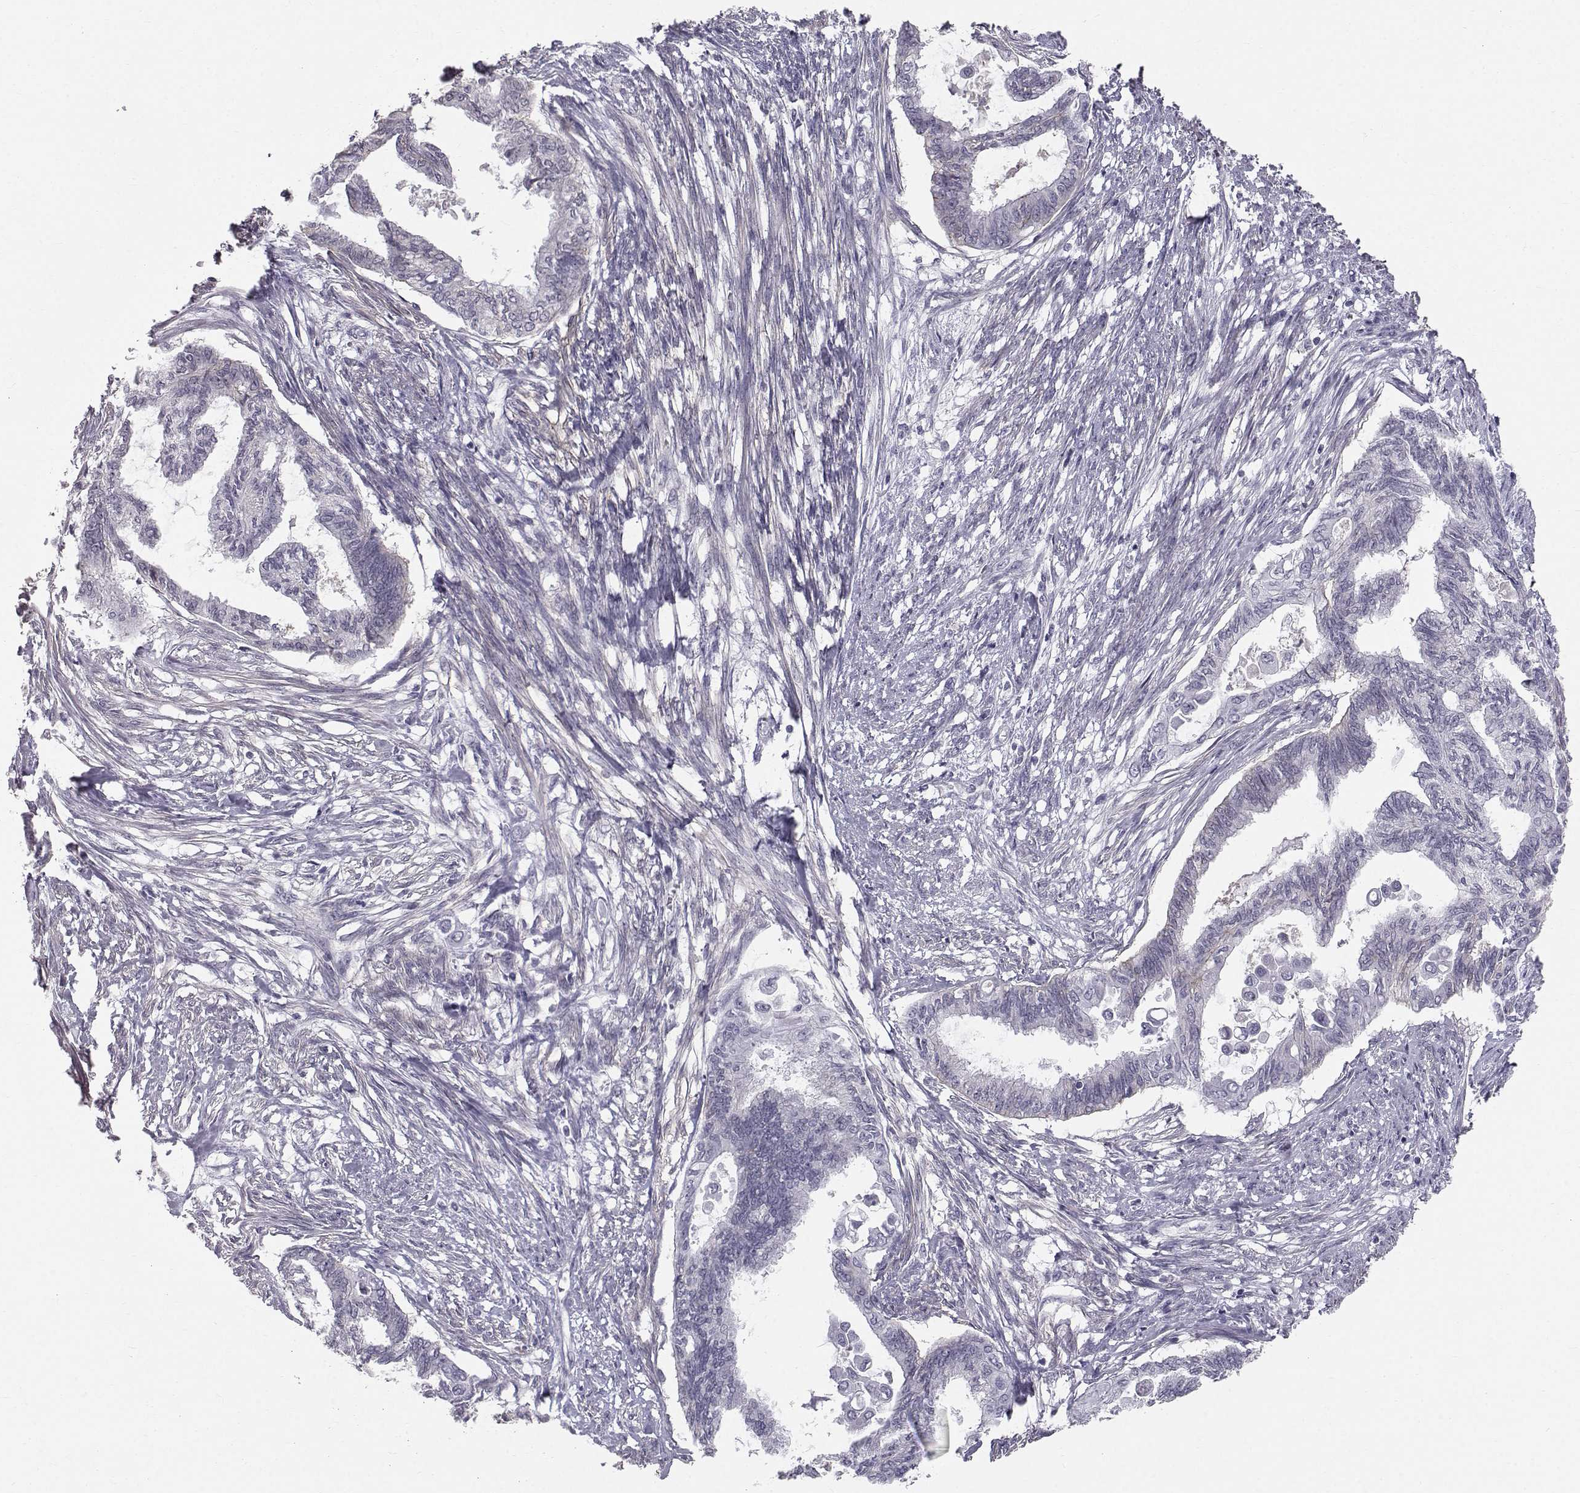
{"staining": {"intensity": "negative", "quantity": "none", "location": "none"}, "tissue": "endometrial cancer", "cell_type": "Tumor cells", "image_type": "cancer", "snomed": [{"axis": "morphology", "description": "Adenocarcinoma, NOS"}, {"axis": "topography", "description": "Endometrium"}], "caption": "An immunohistochemistry (IHC) image of endometrial cancer is shown. There is no staining in tumor cells of endometrial cancer.", "gene": "SPDYE4", "patient": {"sex": "female", "age": 86}}